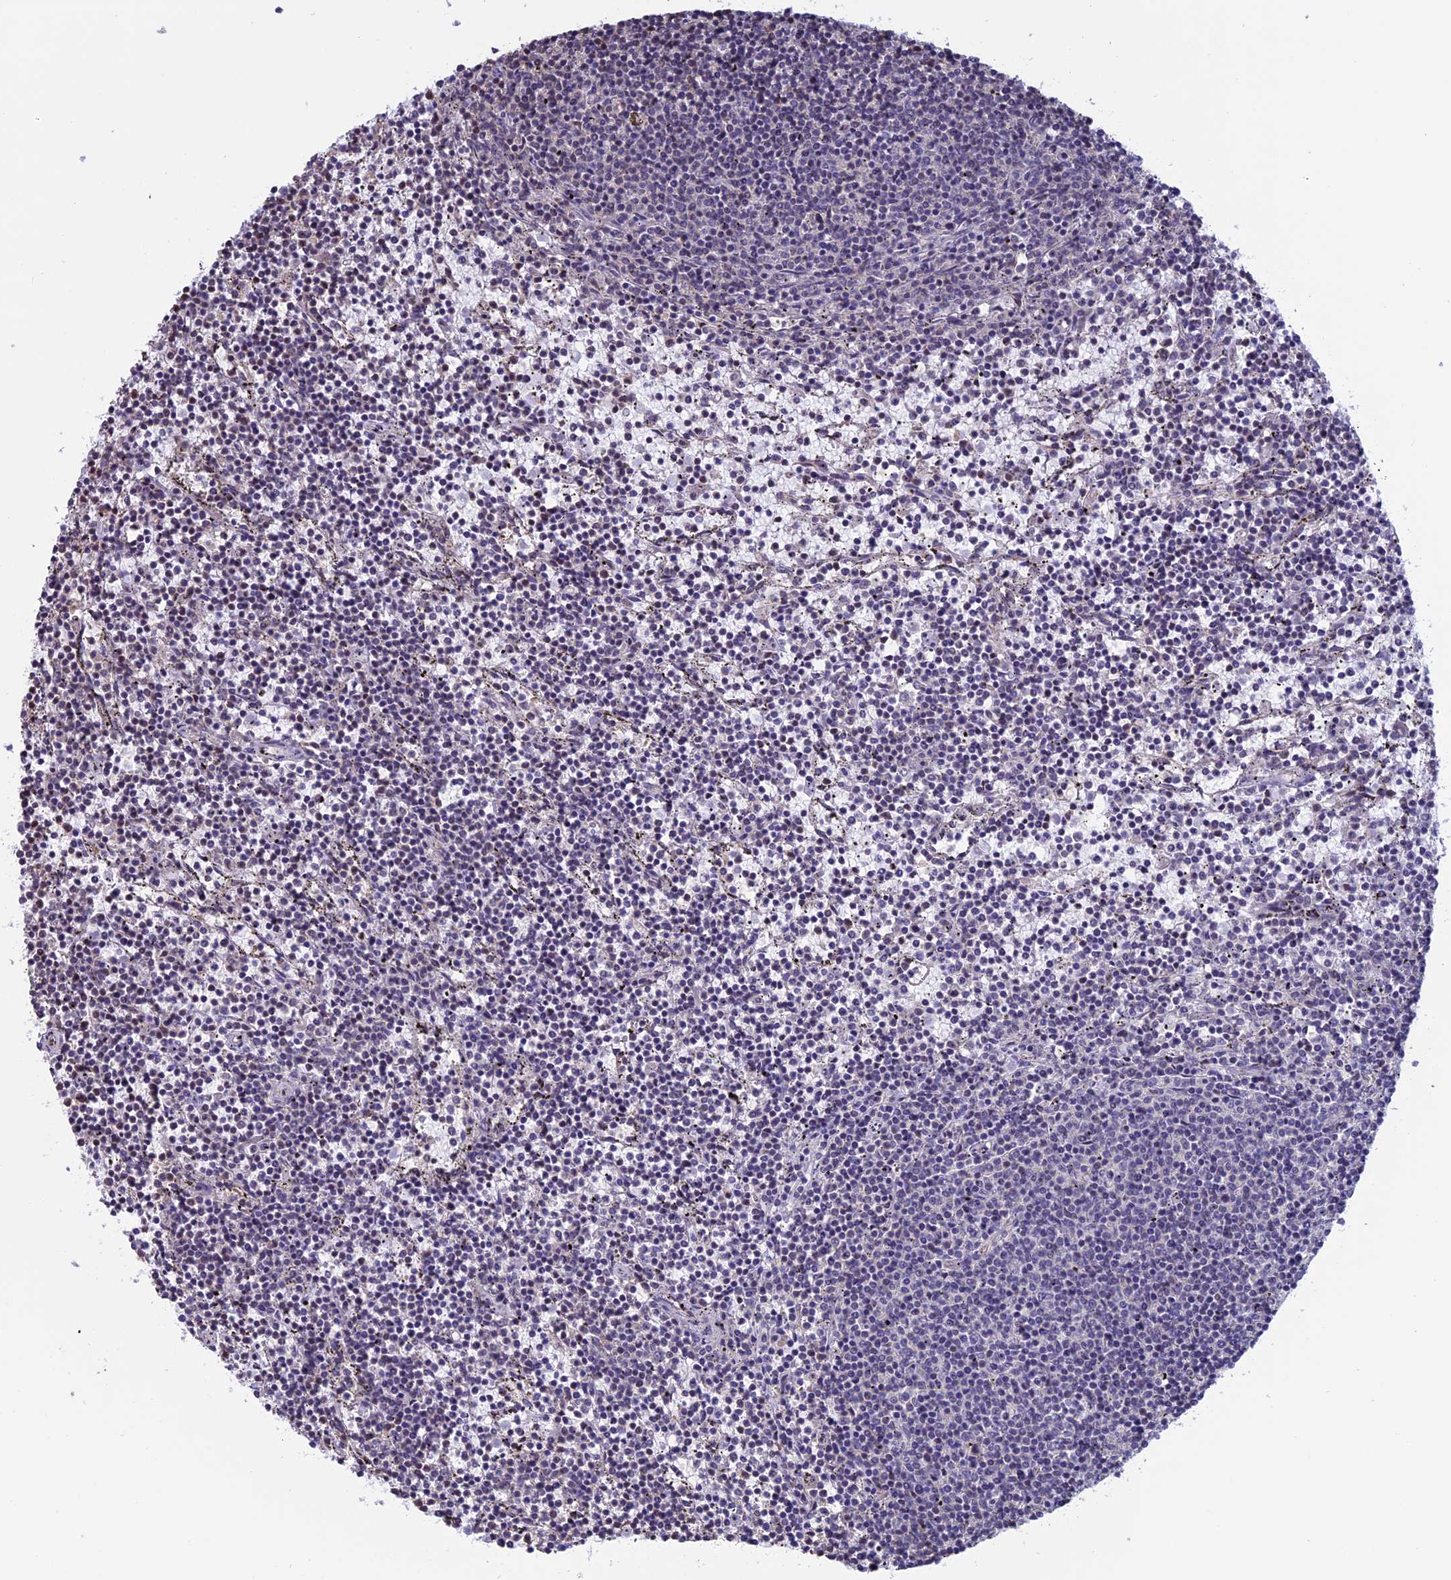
{"staining": {"intensity": "negative", "quantity": "none", "location": "none"}, "tissue": "lymphoma", "cell_type": "Tumor cells", "image_type": "cancer", "snomed": [{"axis": "morphology", "description": "Malignant lymphoma, non-Hodgkin's type, Low grade"}, {"axis": "topography", "description": "Spleen"}], "caption": "Immunohistochemistry of lymphoma reveals no staining in tumor cells. The staining was performed using DAB (3,3'-diaminobenzidine) to visualize the protein expression in brown, while the nuclei were stained in blue with hematoxylin (Magnification: 20x).", "gene": "SLC1A6", "patient": {"sex": "female", "age": 50}}